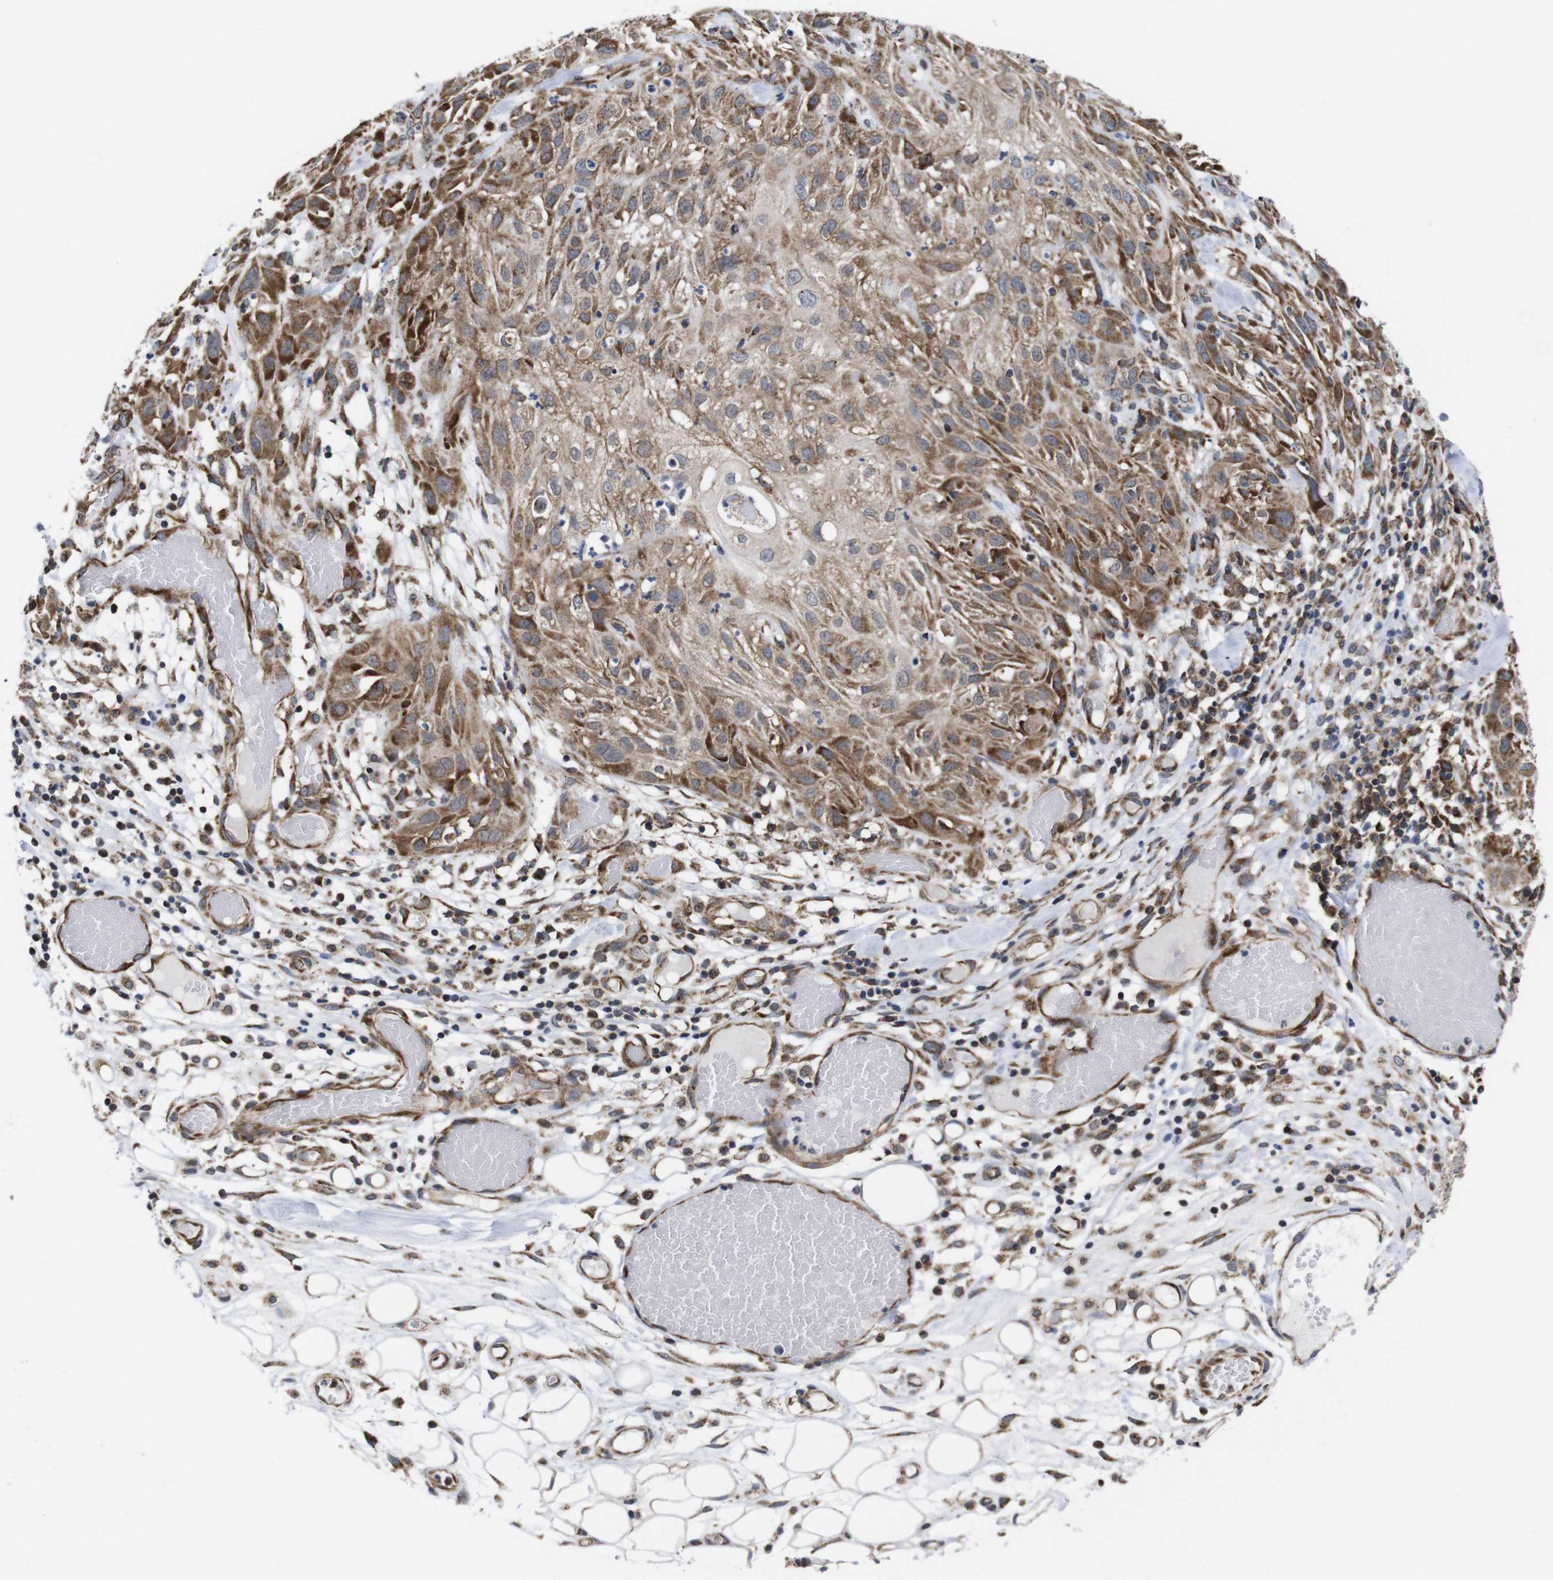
{"staining": {"intensity": "strong", "quantity": ">75%", "location": "cytoplasmic/membranous"}, "tissue": "skin cancer", "cell_type": "Tumor cells", "image_type": "cancer", "snomed": [{"axis": "morphology", "description": "Squamous cell carcinoma, NOS"}, {"axis": "topography", "description": "Skin"}], "caption": "Protein positivity by IHC shows strong cytoplasmic/membranous expression in approximately >75% of tumor cells in squamous cell carcinoma (skin).", "gene": "C17orf80", "patient": {"sex": "male", "age": 75}}